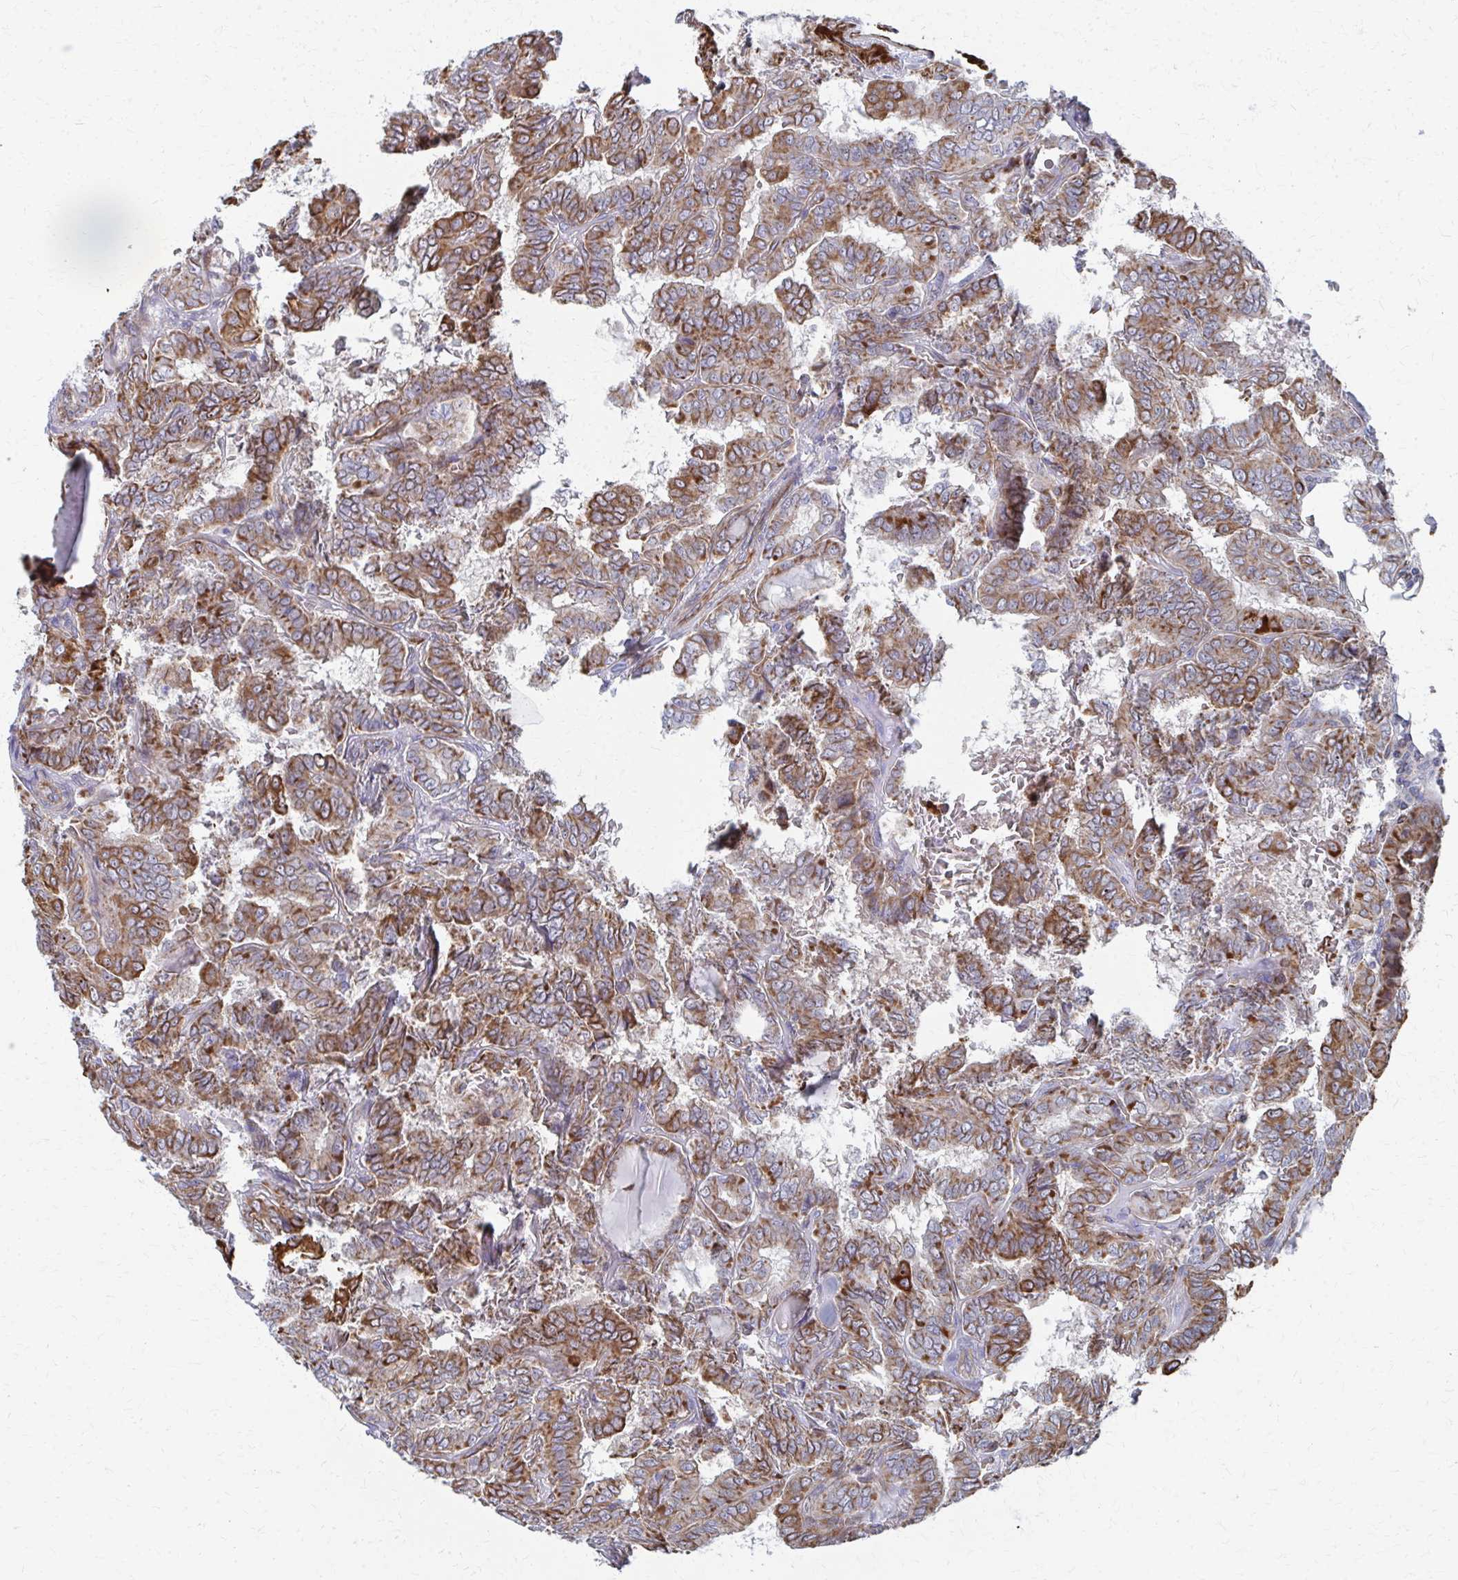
{"staining": {"intensity": "moderate", "quantity": ">75%", "location": "cytoplasmic/membranous"}, "tissue": "thyroid cancer", "cell_type": "Tumor cells", "image_type": "cancer", "snomed": [{"axis": "morphology", "description": "Papillary adenocarcinoma, NOS"}, {"axis": "topography", "description": "Thyroid gland"}], "caption": "Protein expression analysis of papillary adenocarcinoma (thyroid) shows moderate cytoplasmic/membranous expression in approximately >75% of tumor cells. The staining was performed using DAB to visualize the protein expression in brown, while the nuclei were stained in blue with hematoxylin (Magnification: 20x).", "gene": "FAHD1", "patient": {"sex": "female", "age": 46}}